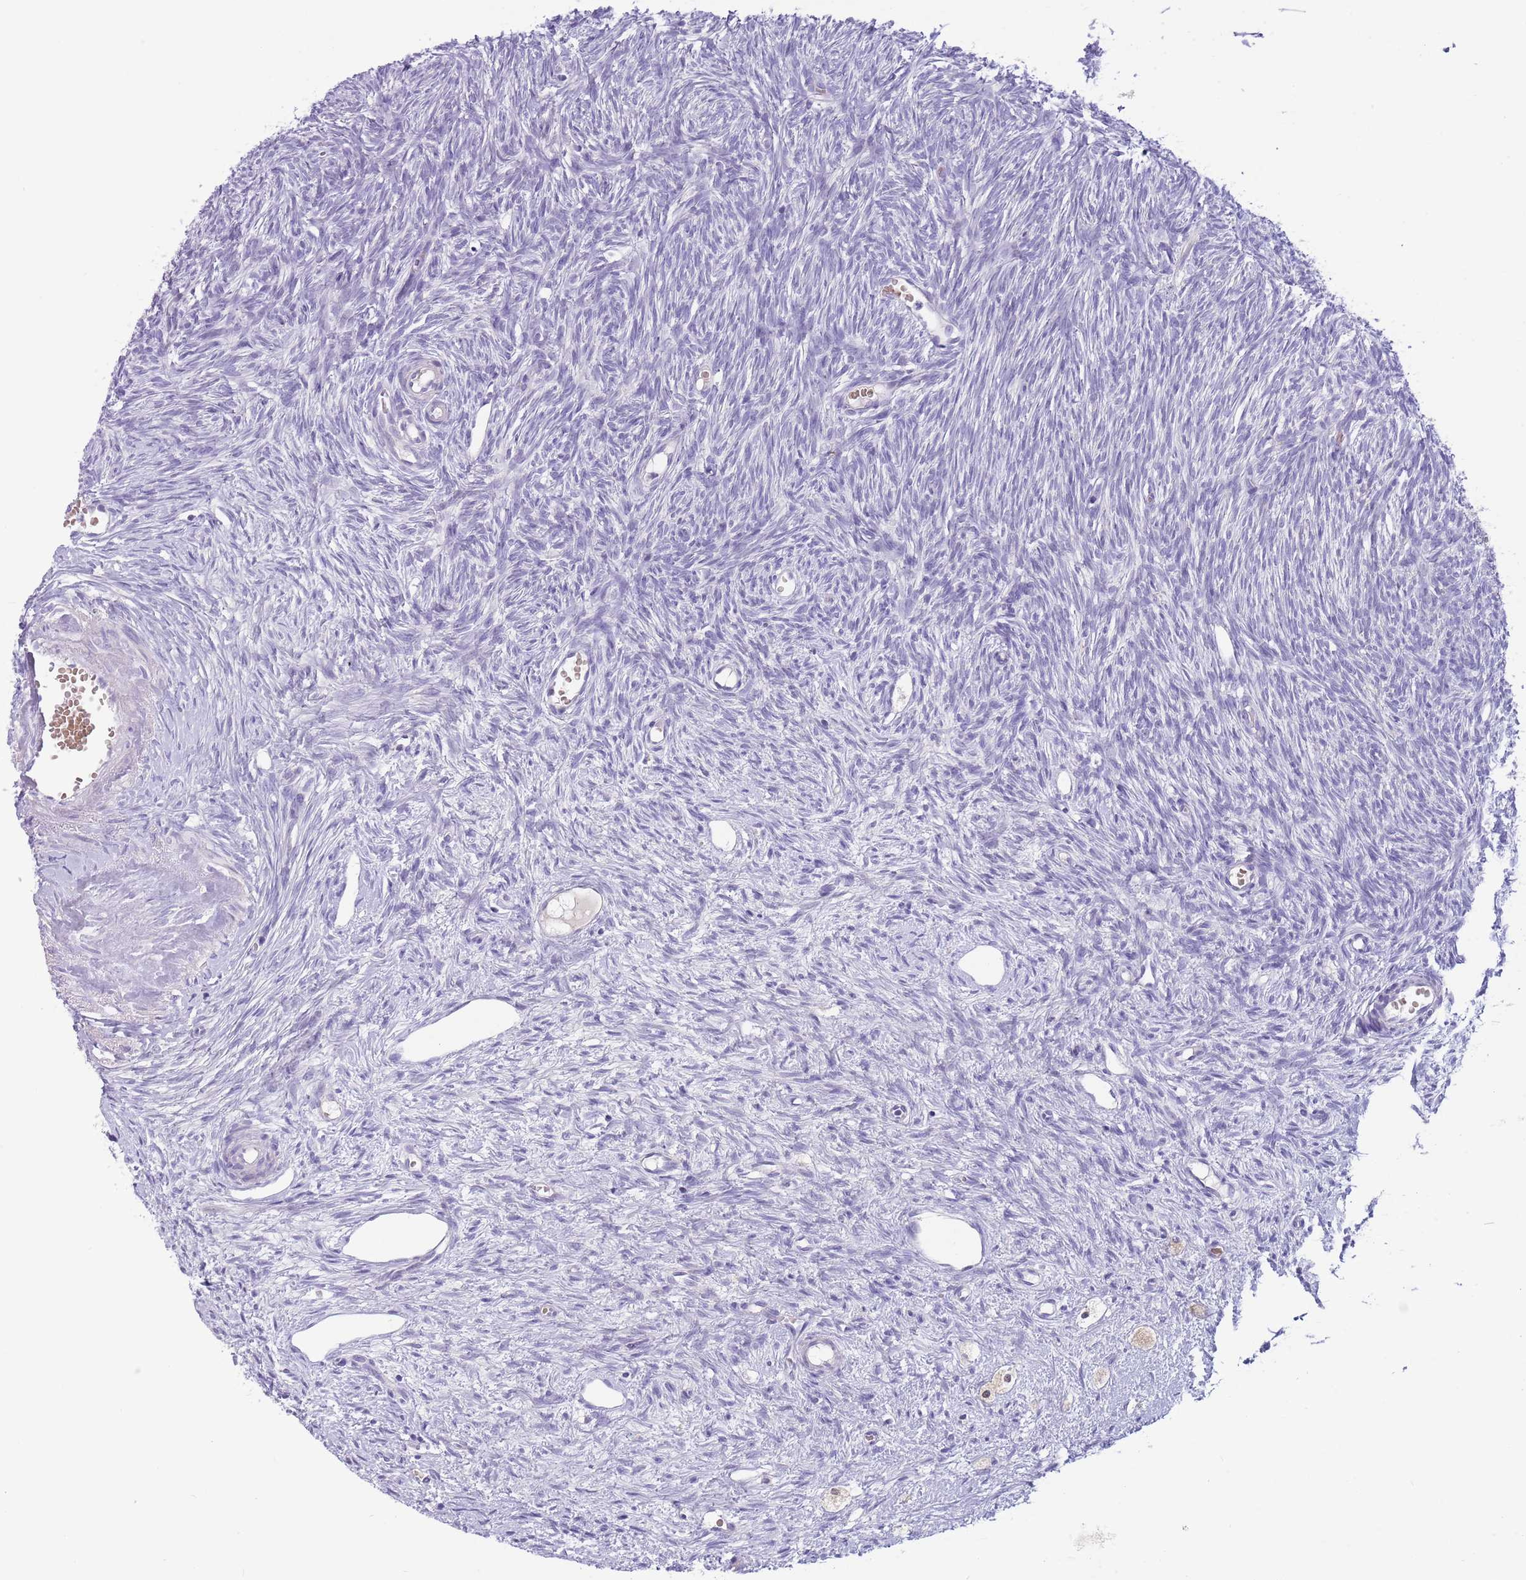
{"staining": {"intensity": "strong", "quantity": ">75%", "location": "cytoplasmic/membranous"}, "tissue": "ovary", "cell_type": "Follicle cells", "image_type": "normal", "snomed": [{"axis": "morphology", "description": "Normal tissue, NOS"}, {"axis": "topography", "description": "Ovary"}], "caption": "Ovary stained with DAB immunohistochemistry (IHC) exhibits high levels of strong cytoplasmic/membranous staining in about >75% of follicle cells.", "gene": "DDHD1", "patient": {"sex": "female", "age": 51}}